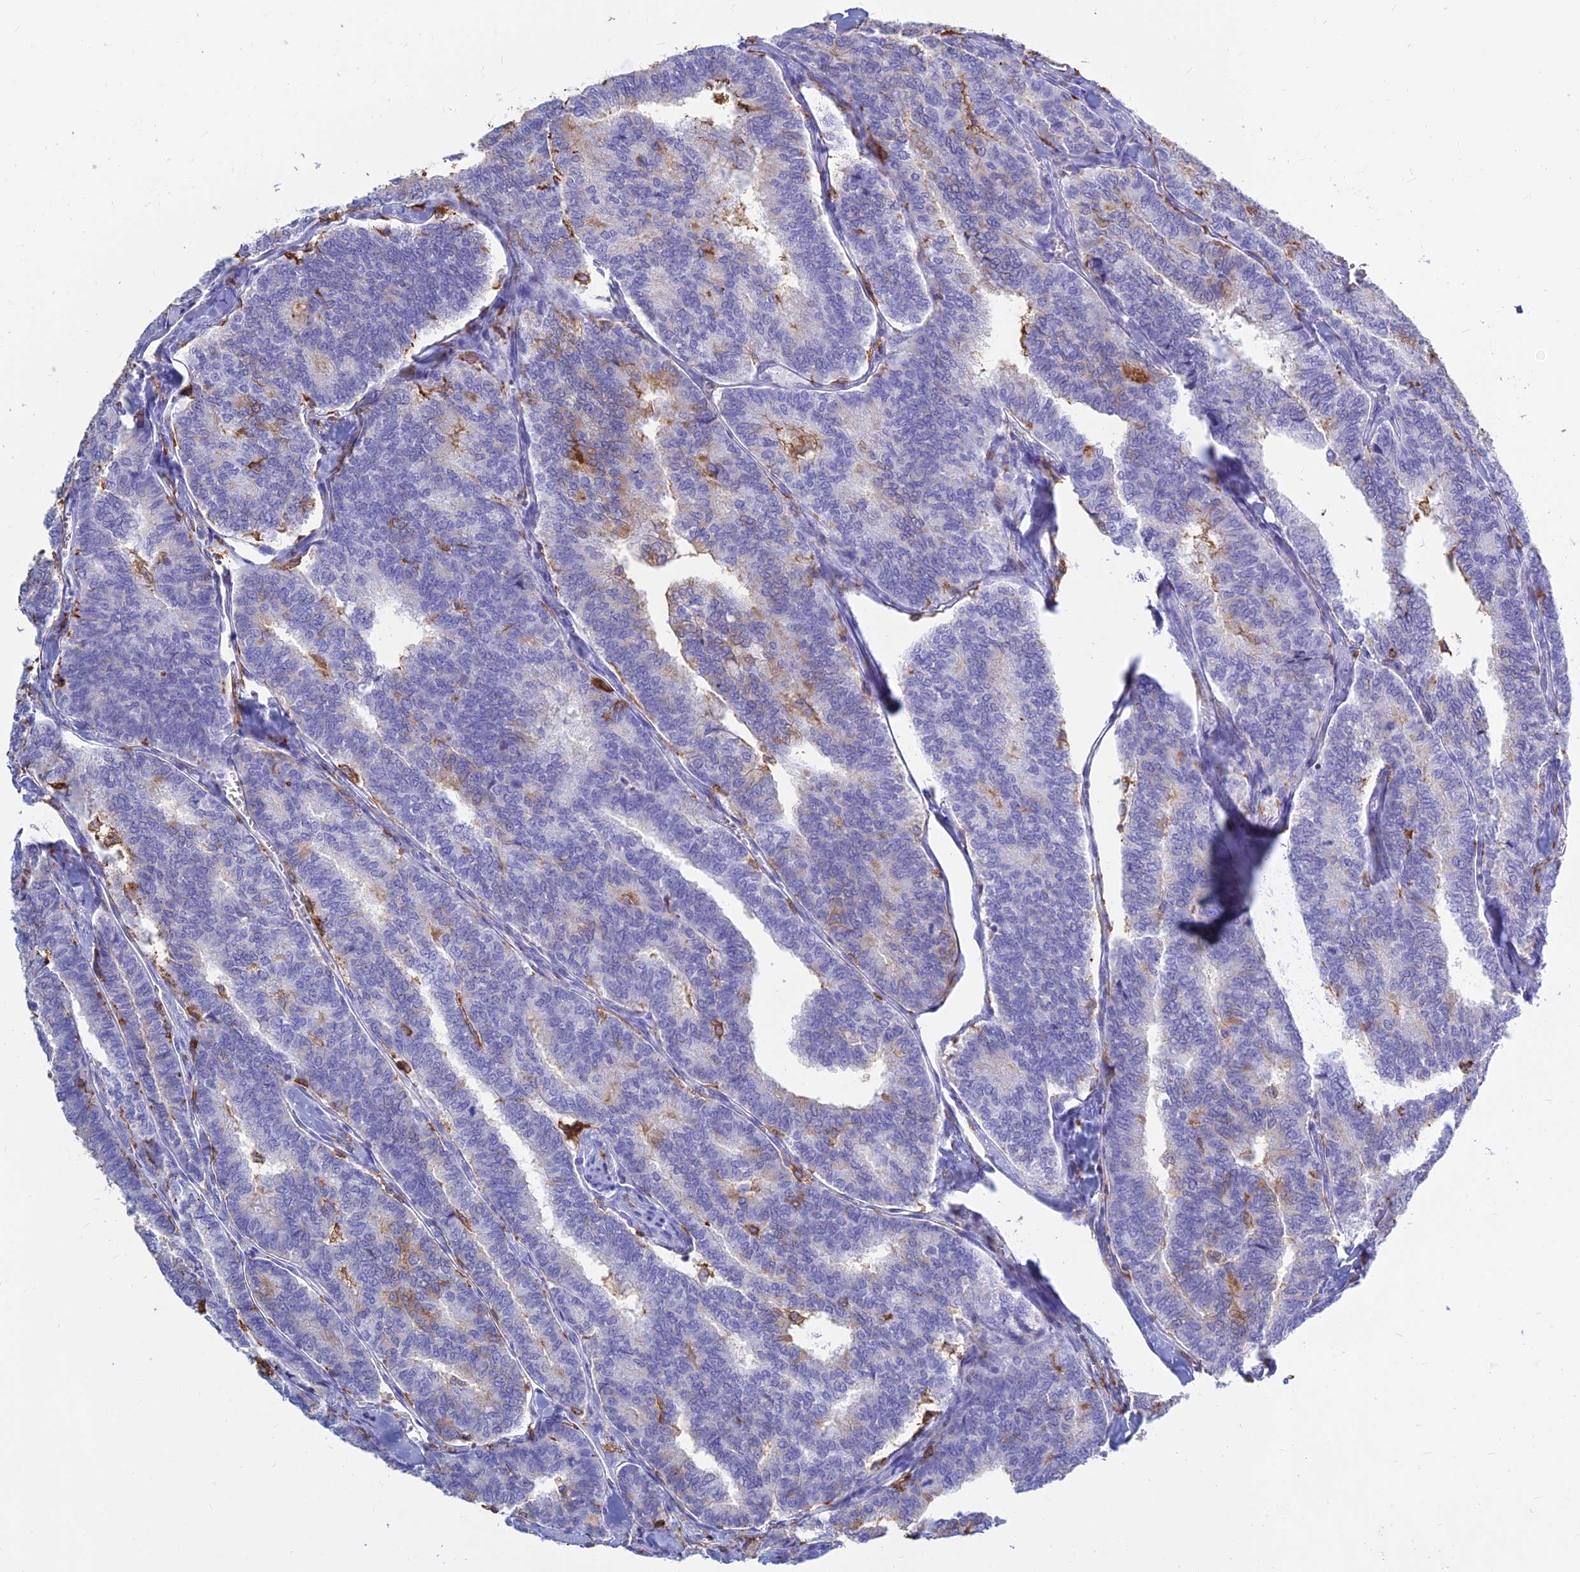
{"staining": {"intensity": "weak", "quantity": "<25%", "location": "cytoplasmic/membranous"}, "tissue": "thyroid cancer", "cell_type": "Tumor cells", "image_type": "cancer", "snomed": [{"axis": "morphology", "description": "Papillary adenocarcinoma, NOS"}, {"axis": "topography", "description": "Thyroid gland"}], "caption": "Thyroid papillary adenocarcinoma stained for a protein using immunohistochemistry exhibits no expression tumor cells.", "gene": "HLA-DRB1", "patient": {"sex": "female", "age": 35}}